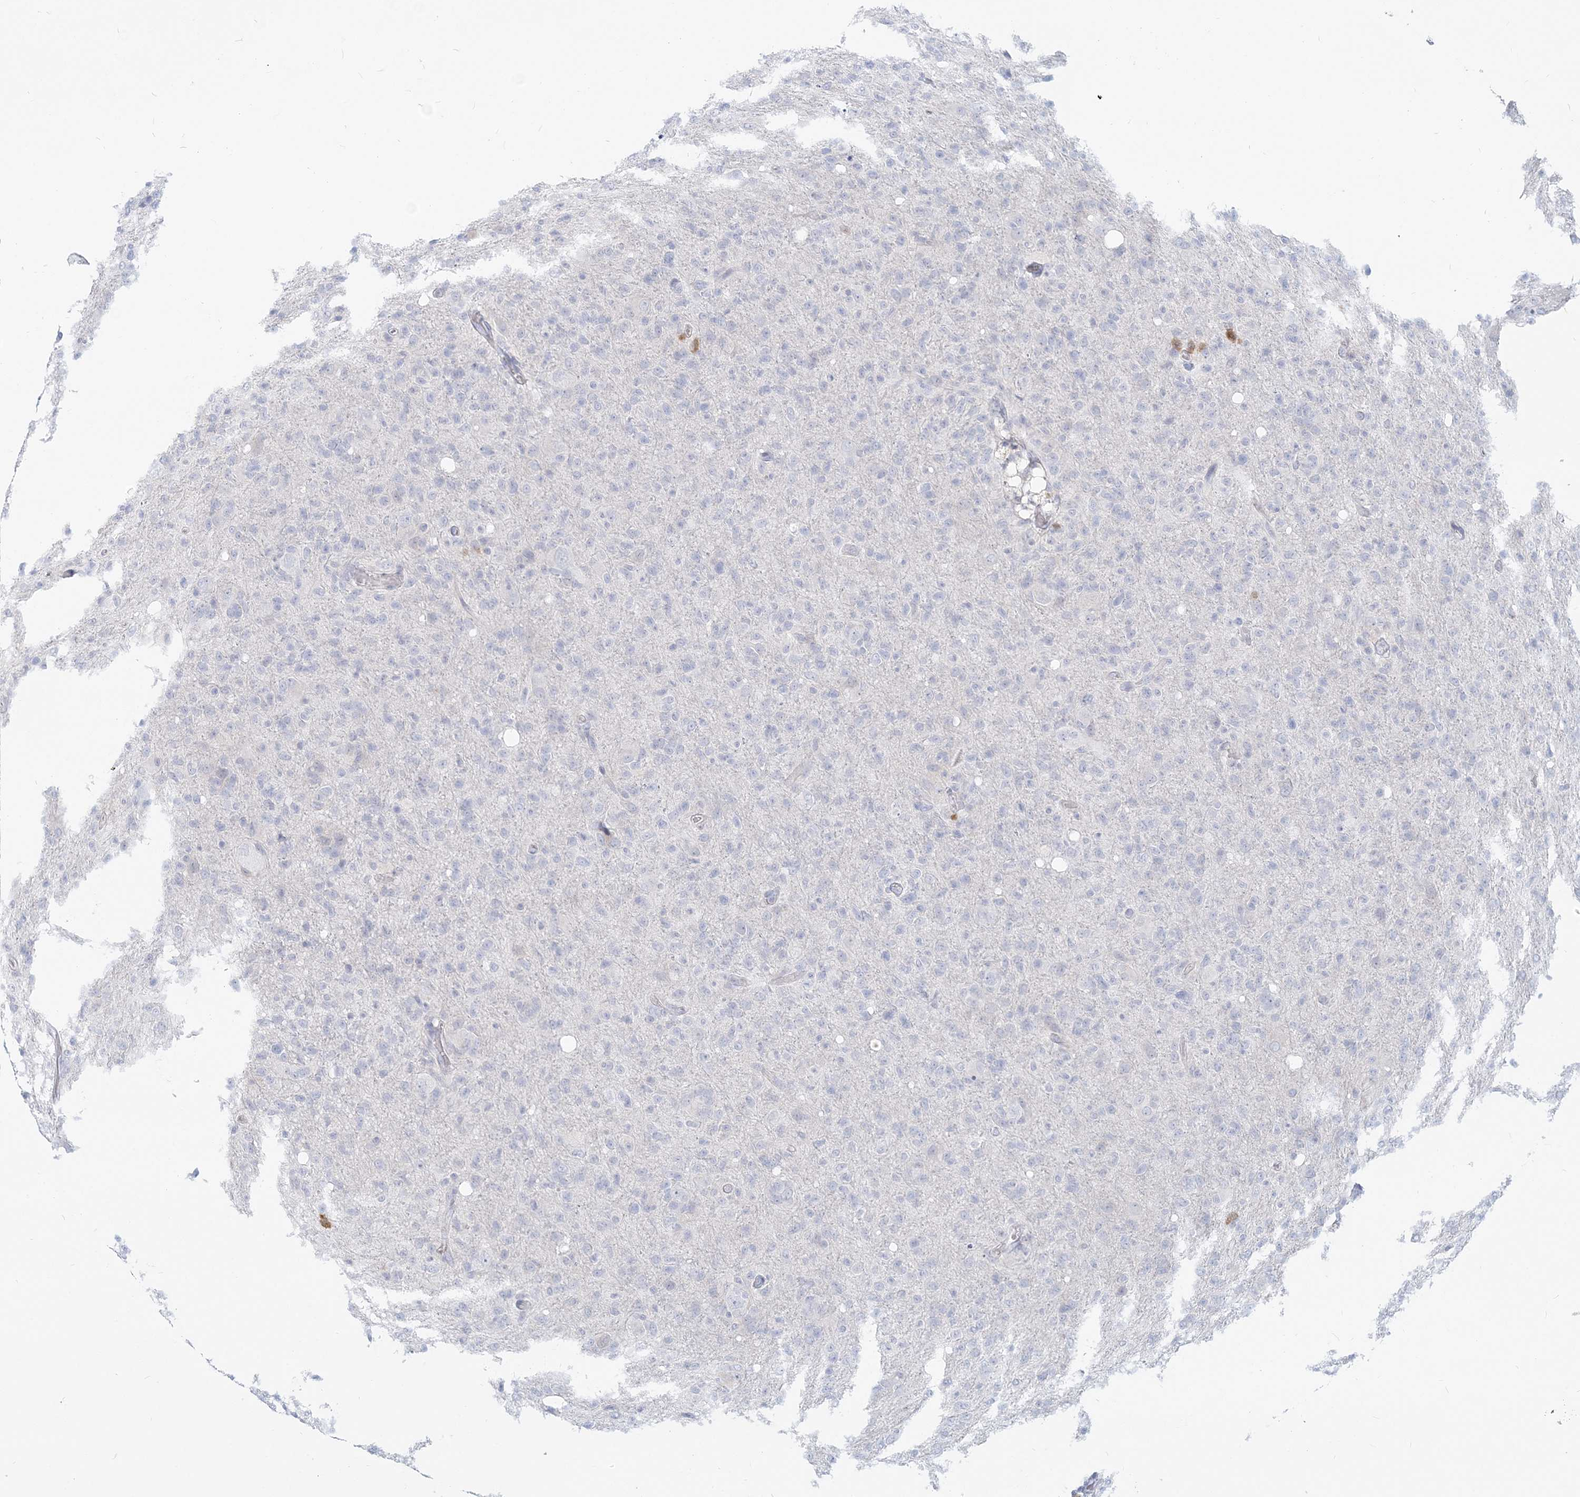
{"staining": {"intensity": "negative", "quantity": "none", "location": "none"}, "tissue": "glioma", "cell_type": "Tumor cells", "image_type": "cancer", "snomed": [{"axis": "morphology", "description": "Glioma, malignant, High grade"}, {"axis": "topography", "description": "Brain"}], "caption": "A high-resolution photomicrograph shows immunohistochemistry (IHC) staining of glioma, which reveals no significant positivity in tumor cells.", "gene": "GMPPA", "patient": {"sex": "female", "age": 57}}